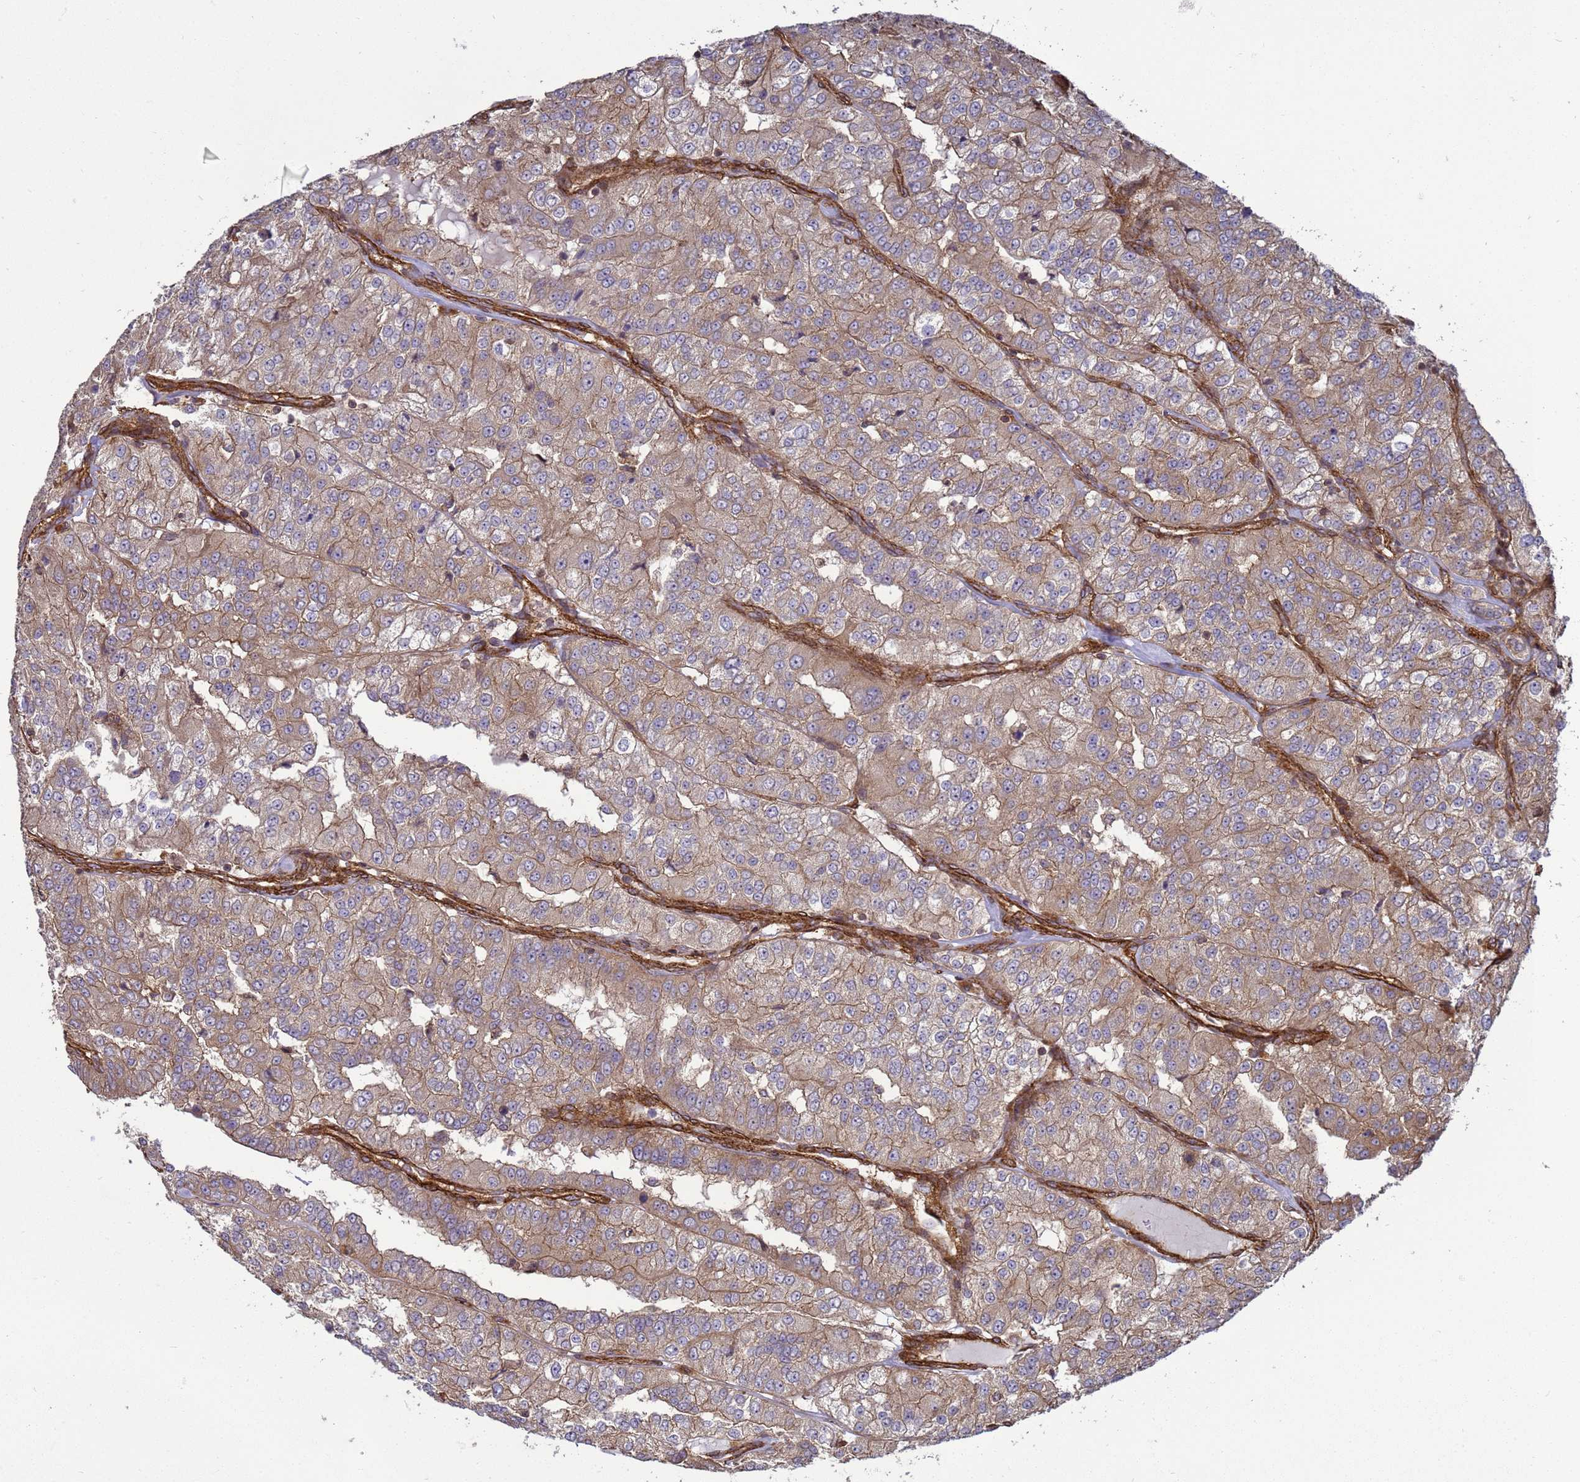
{"staining": {"intensity": "weak", "quantity": ">75%", "location": "cytoplasmic/membranous"}, "tissue": "renal cancer", "cell_type": "Tumor cells", "image_type": "cancer", "snomed": [{"axis": "morphology", "description": "Adenocarcinoma, NOS"}, {"axis": "topography", "description": "Kidney"}], "caption": "Brown immunohistochemical staining in human renal cancer exhibits weak cytoplasmic/membranous expression in approximately >75% of tumor cells. (Stains: DAB in brown, nuclei in blue, Microscopy: brightfield microscopy at high magnification).", "gene": "CNOT1", "patient": {"sex": "female", "age": 63}}